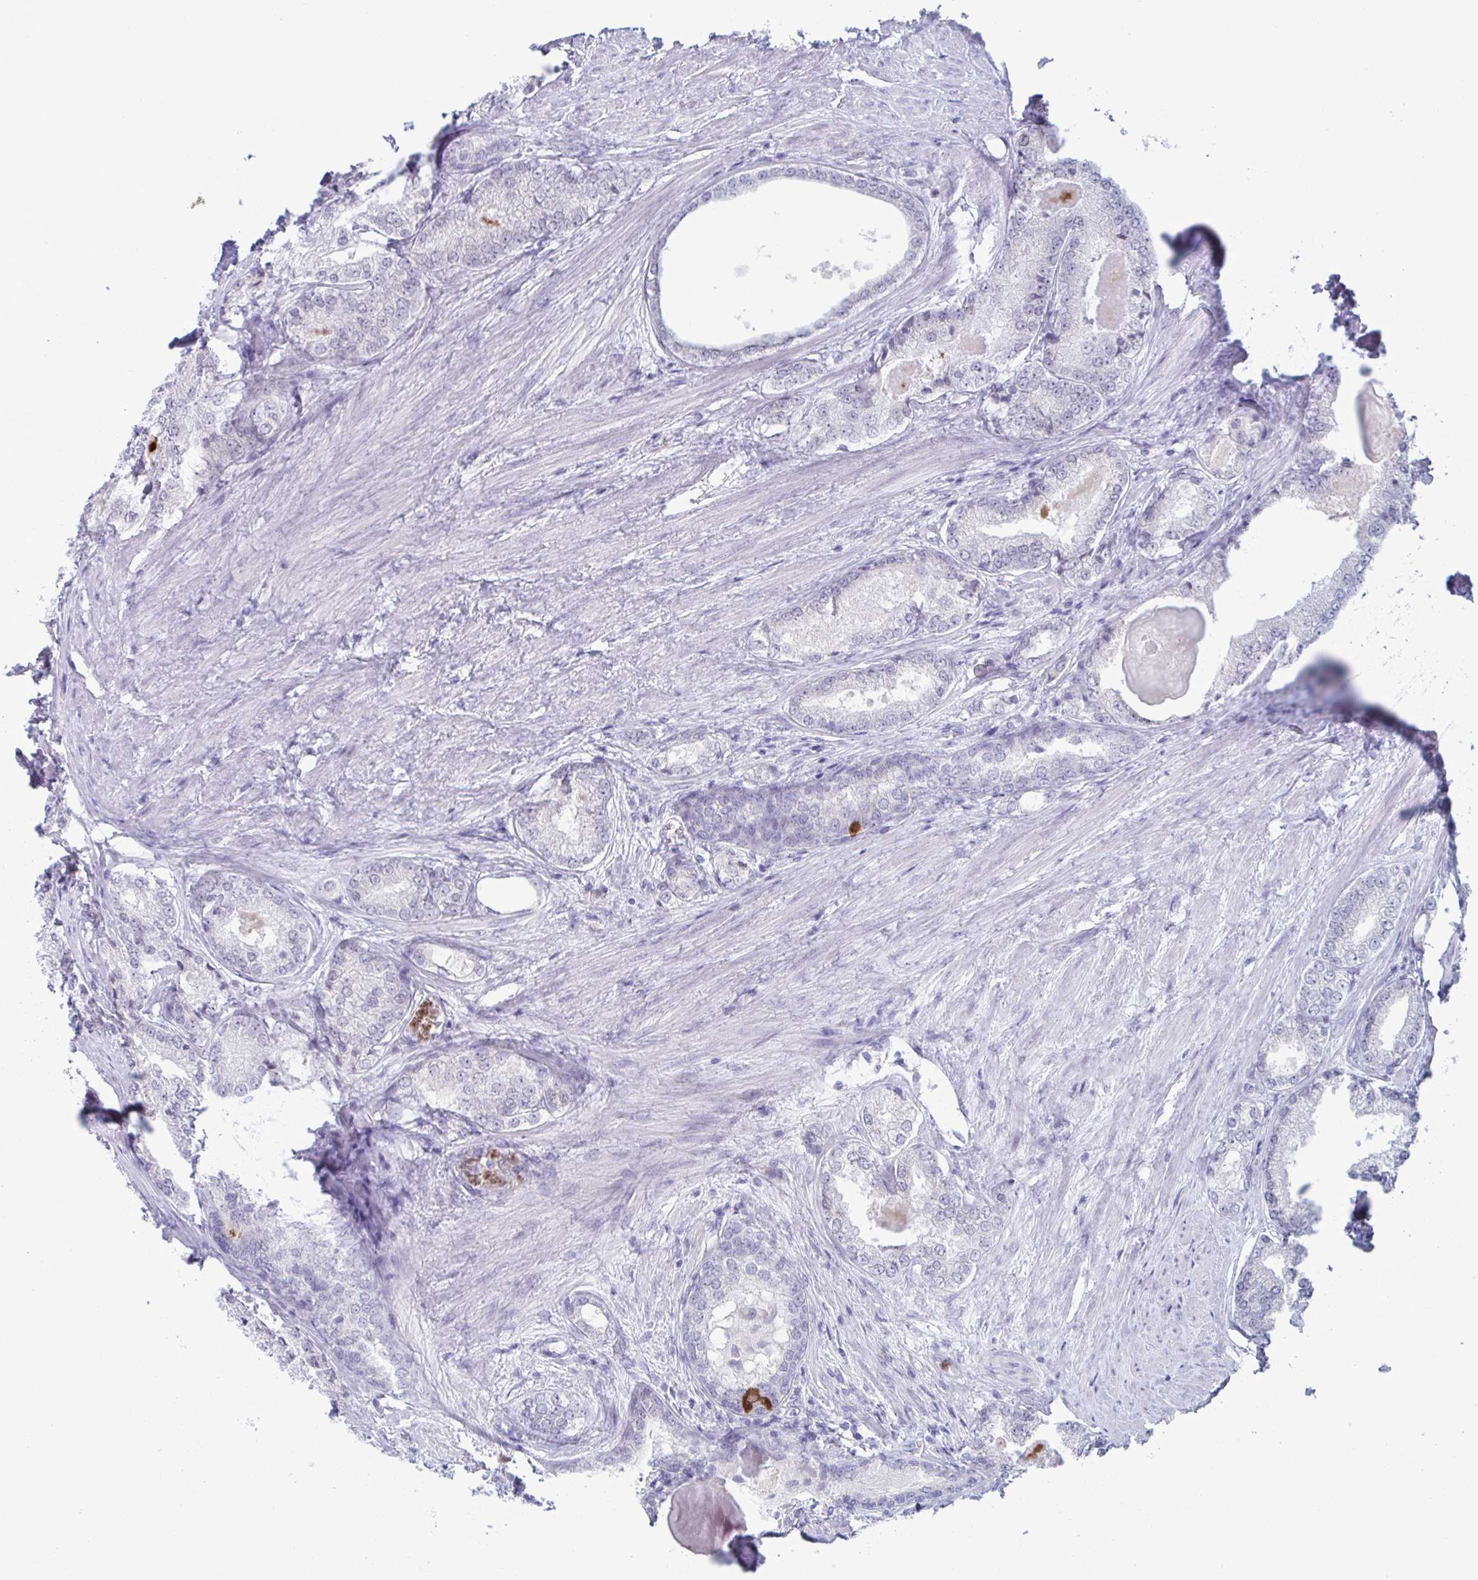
{"staining": {"intensity": "negative", "quantity": "none", "location": "none"}, "tissue": "prostate cancer", "cell_type": "Tumor cells", "image_type": "cancer", "snomed": [{"axis": "morphology", "description": "Adenocarcinoma, NOS"}, {"axis": "morphology", "description": "Adenocarcinoma, Low grade"}, {"axis": "topography", "description": "Prostate"}], "caption": "There is no significant positivity in tumor cells of prostate cancer.", "gene": "CYP4F11", "patient": {"sex": "male", "age": 68}}